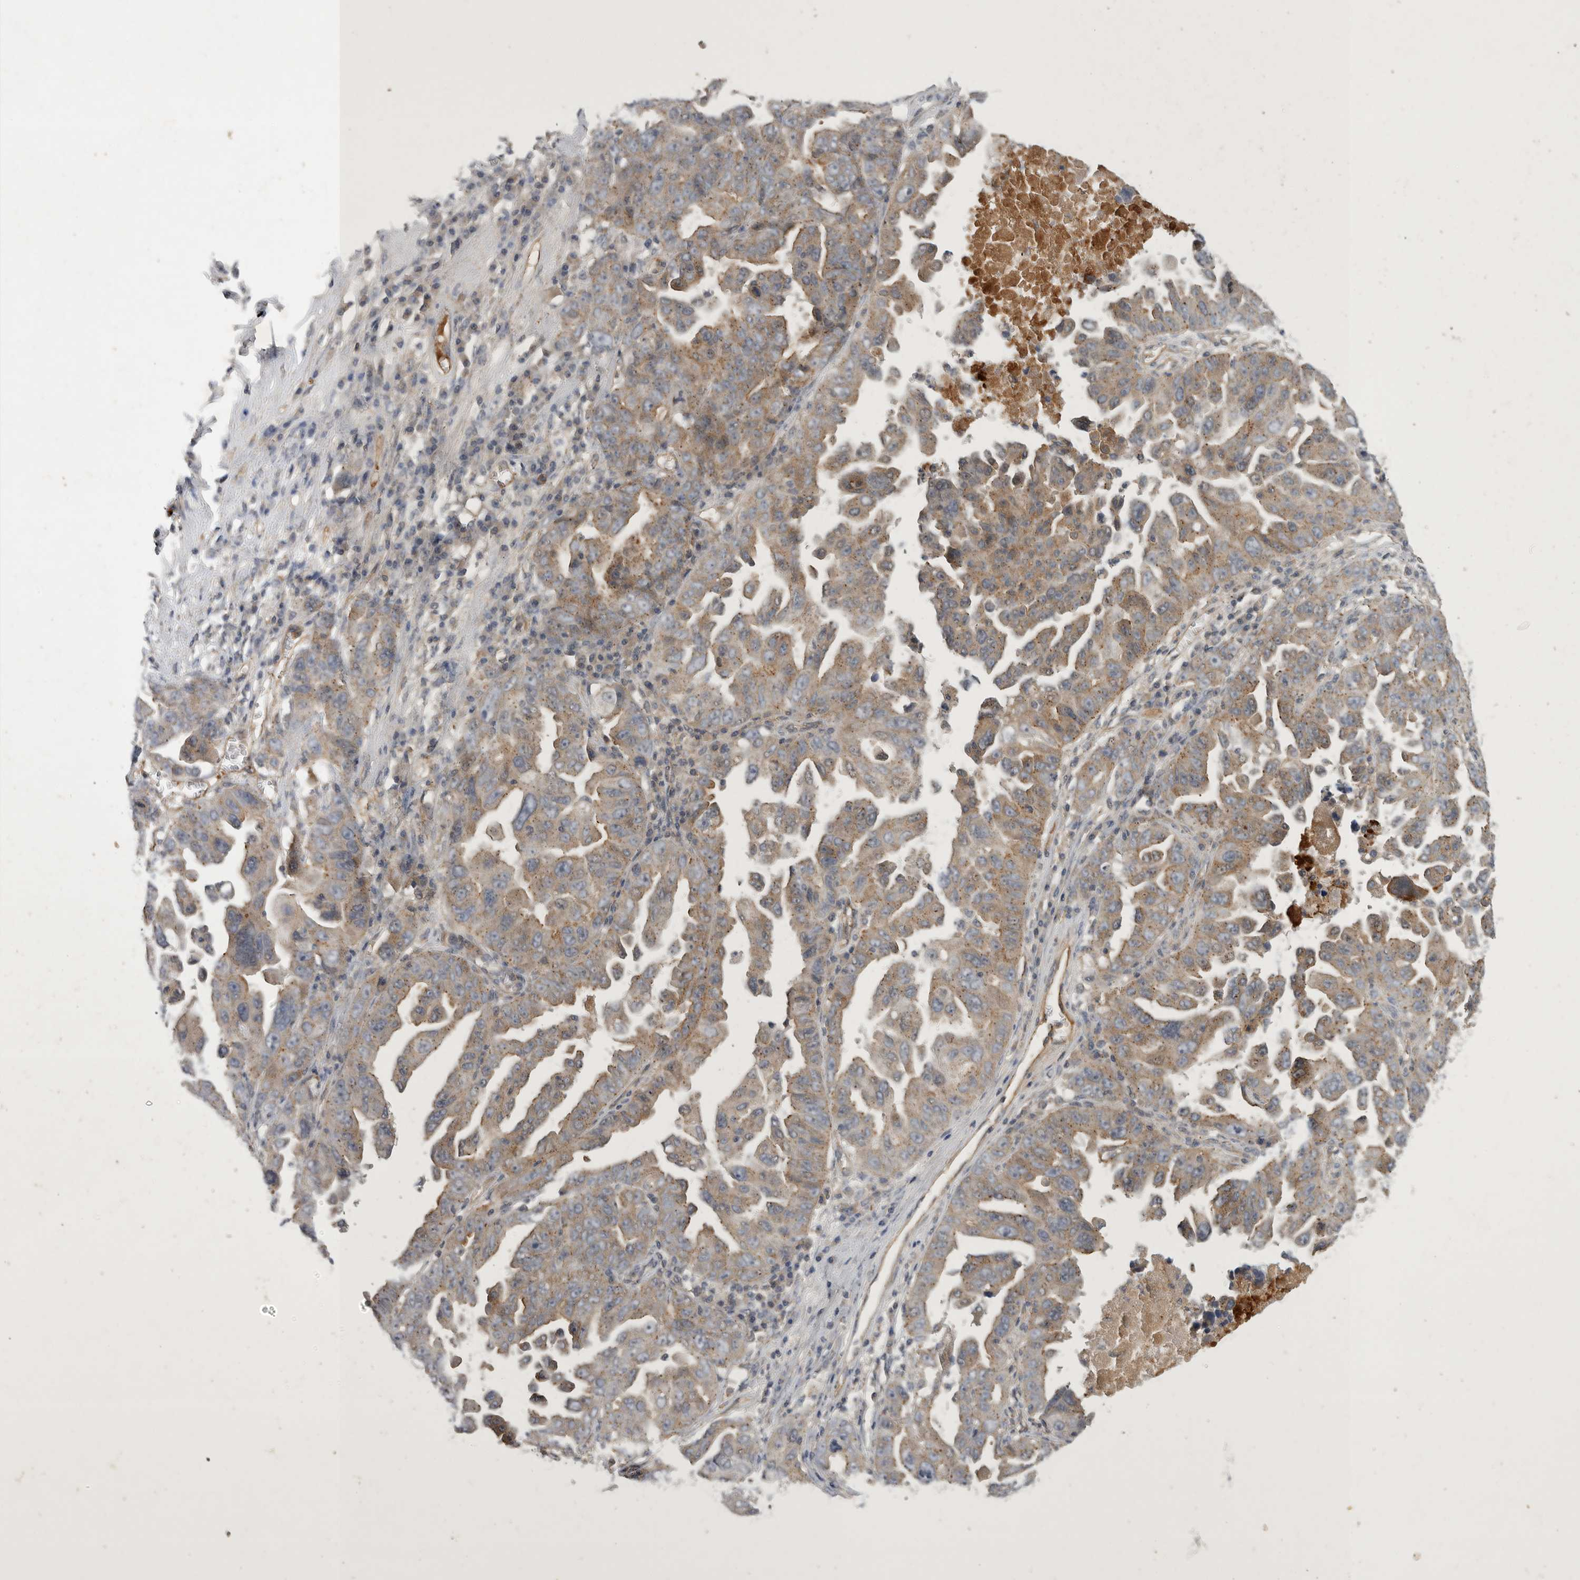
{"staining": {"intensity": "weak", "quantity": ">75%", "location": "cytoplasmic/membranous"}, "tissue": "ovarian cancer", "cell_type": "Tumor cells", "image_type": "cancer", "snomed": [{"axis": "morphology", "description": "Carcinoma, endometroid"}, {"axis": "topography", "description": "Ovary"}], "caption": "Tumor cells exhibit low levels of weak cytoplasmic/membranous positivity in about >75% of cells in ovarian cancer.", "gene": "MLPH", "patient": {"sex": "female", "age": 62}}